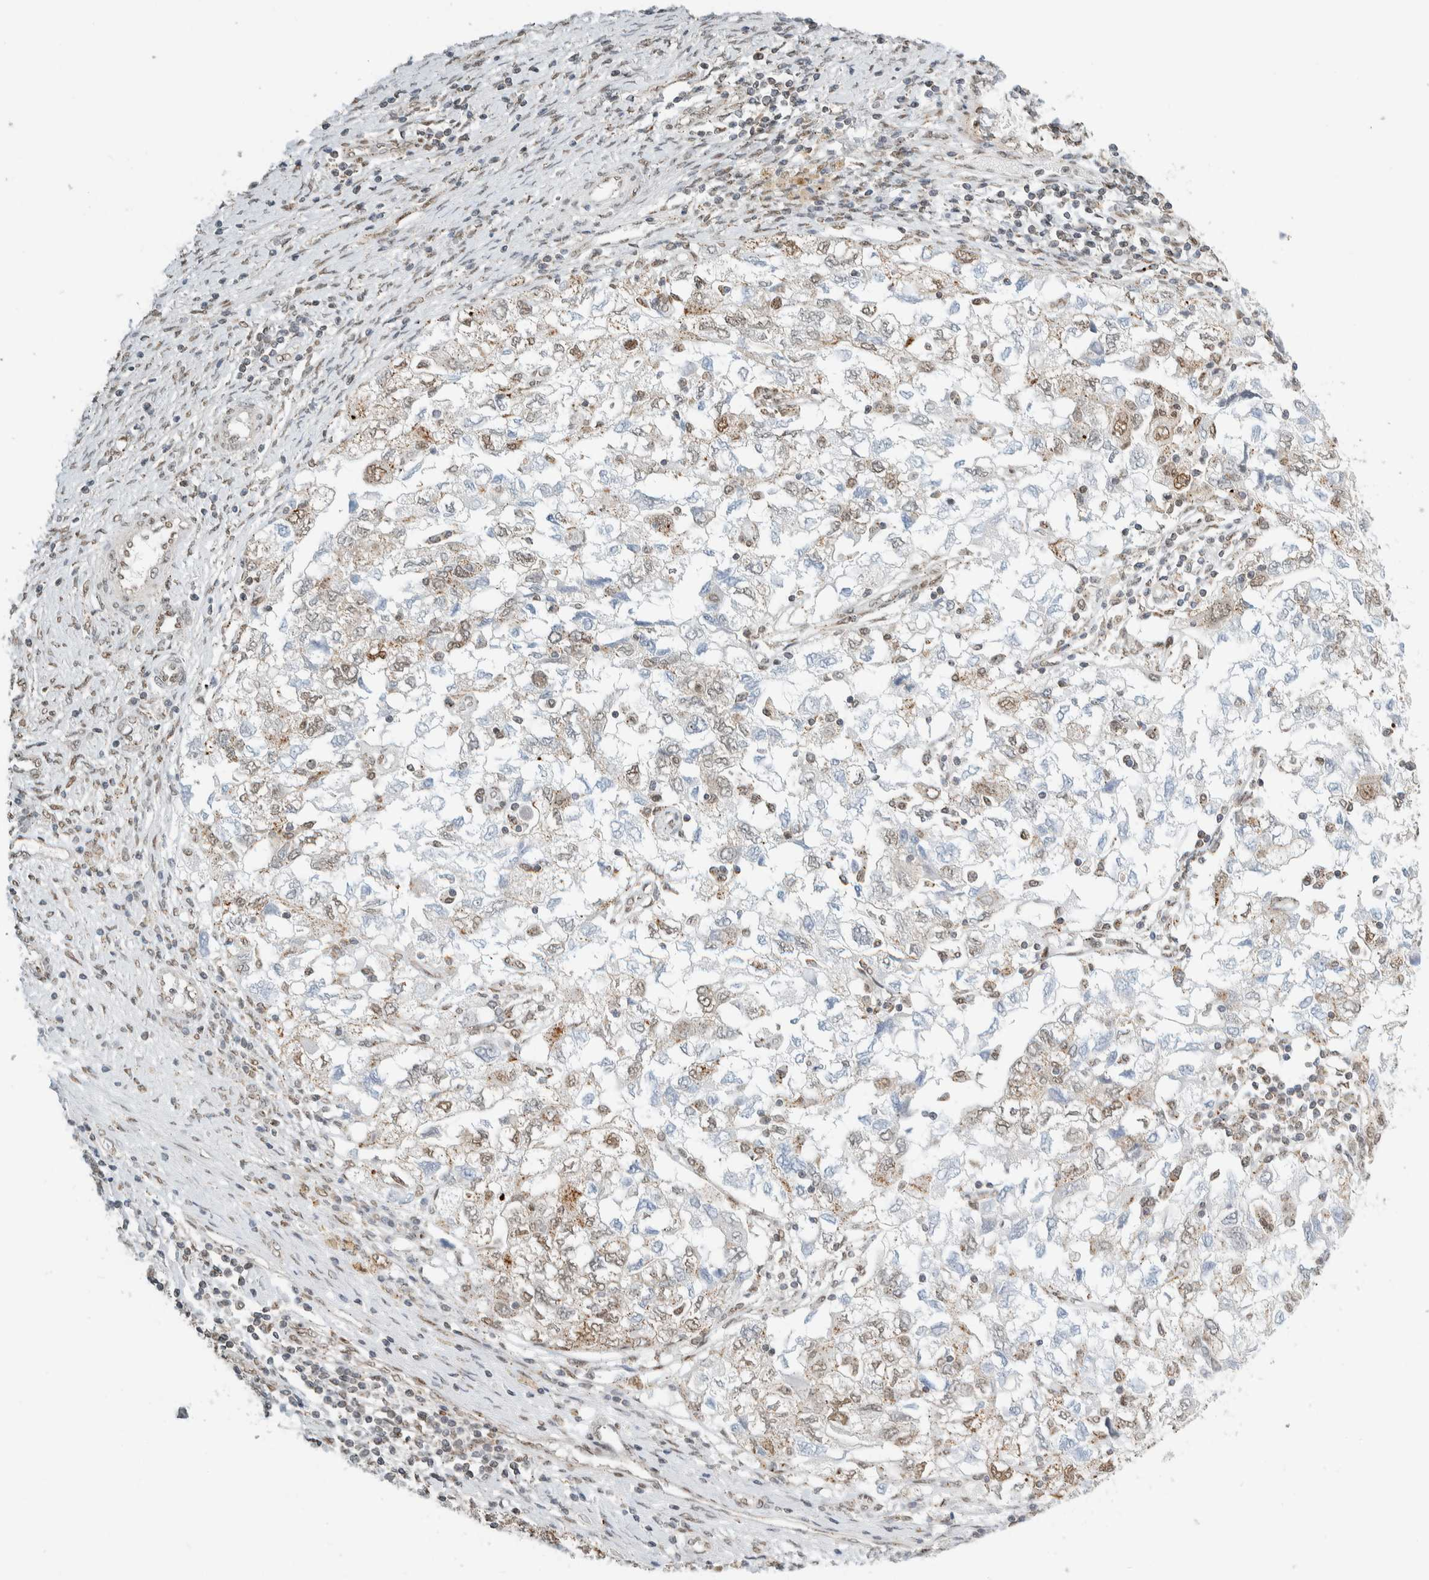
{"staining": {"intensity": "weak", "quantity": "25%-75%", "location": "cytoplasmic/membranous,nuclear"}, "tissue": "ovarian cancer", "cell_type": "Tumor cells", "image_type": "cancer", "snomed": [{"axis": "morphology", "description": "Carcinoma, NOS"}, {"axis": "morphology", "description": "Cystadenocarcinoma, serous, NOS"}, {"axis": "topography", "description": "Ovary"}], "caption": "About 25%-75% of tumor cells in human serous cystadenocarcinoma (ovarian) demonstrate weak cytoplasmic/membranous and nuclear protein staining as visualized by brown immunohistochemical staining.", "gene": "TFE3", "patient": {"sex": "female", "age": 69}}